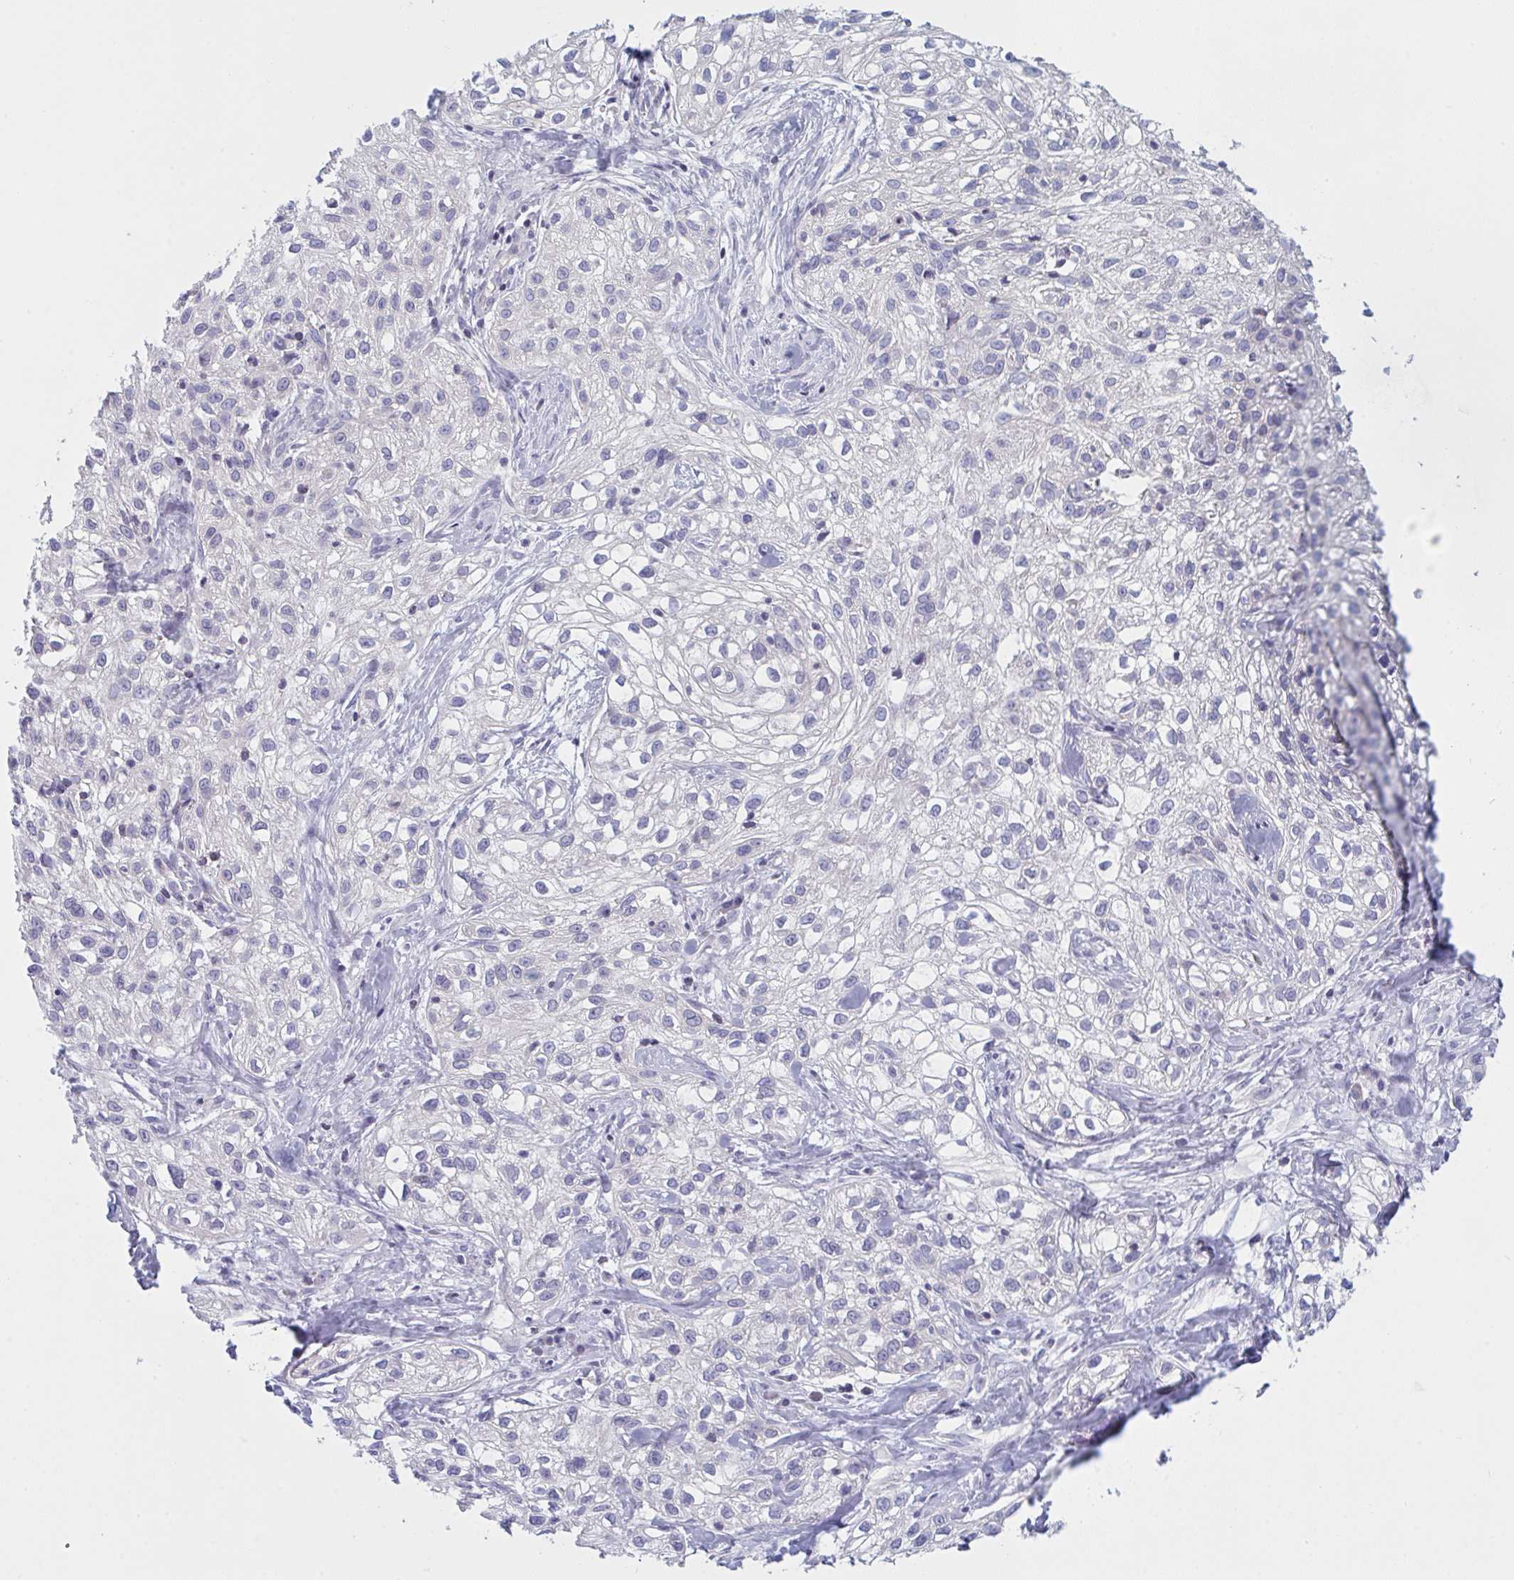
{"staining": {"intensity": "negative", "quantity": "none", "location": "none"}, "tissue": "skin cancer", "cell_type": "Tumor cells", "image_type": "cancer", "snomed": [{"axis": "morphology", "description": "Squamous cell carcinoma, NOS"}, {"axis": "topography", "description": "Skin"}], "caption": "Tumor cells are negative for protein expression in human skin cancer.", "gene": "NAA30", "patient": {"sex": "male", "age": 82}}